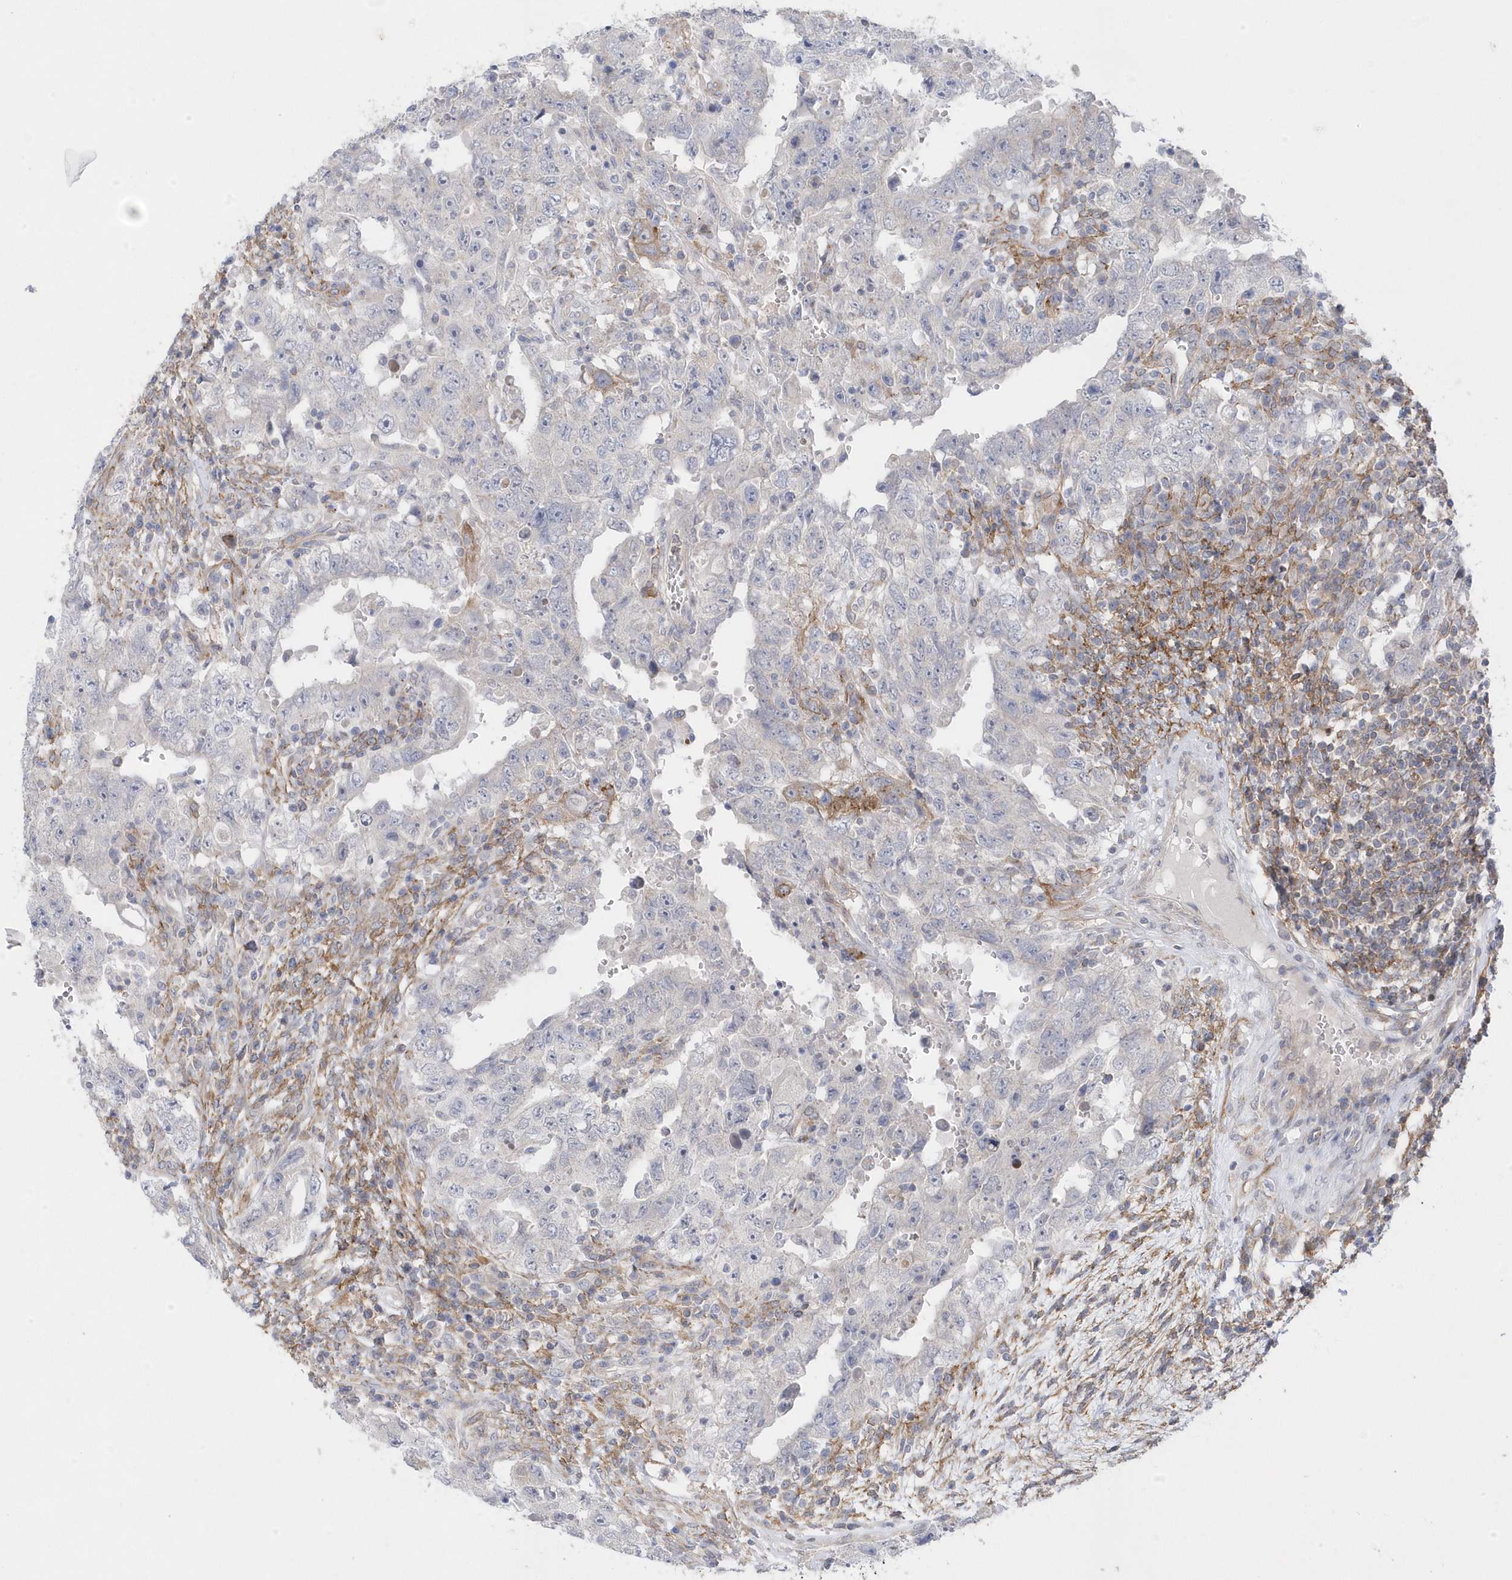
{"staining": {"intensity": "negative", "quantity": "none", "location": "none"}, "tissue": "testis cancer", "cell_type": "Tumor cells", "image_type": "cancer", "snomed": [{"axis": "morphology", "description": "Carcinoma, Embryonal, NOS"}, {"axis": "topography", "description": "Testis"}], "caption": "There is no significant positivity in tumor cells of testis cancer (embryonal carcinoma).", "gene": "ANAPC1", "patient": {"sex": "male", "age": 26}}